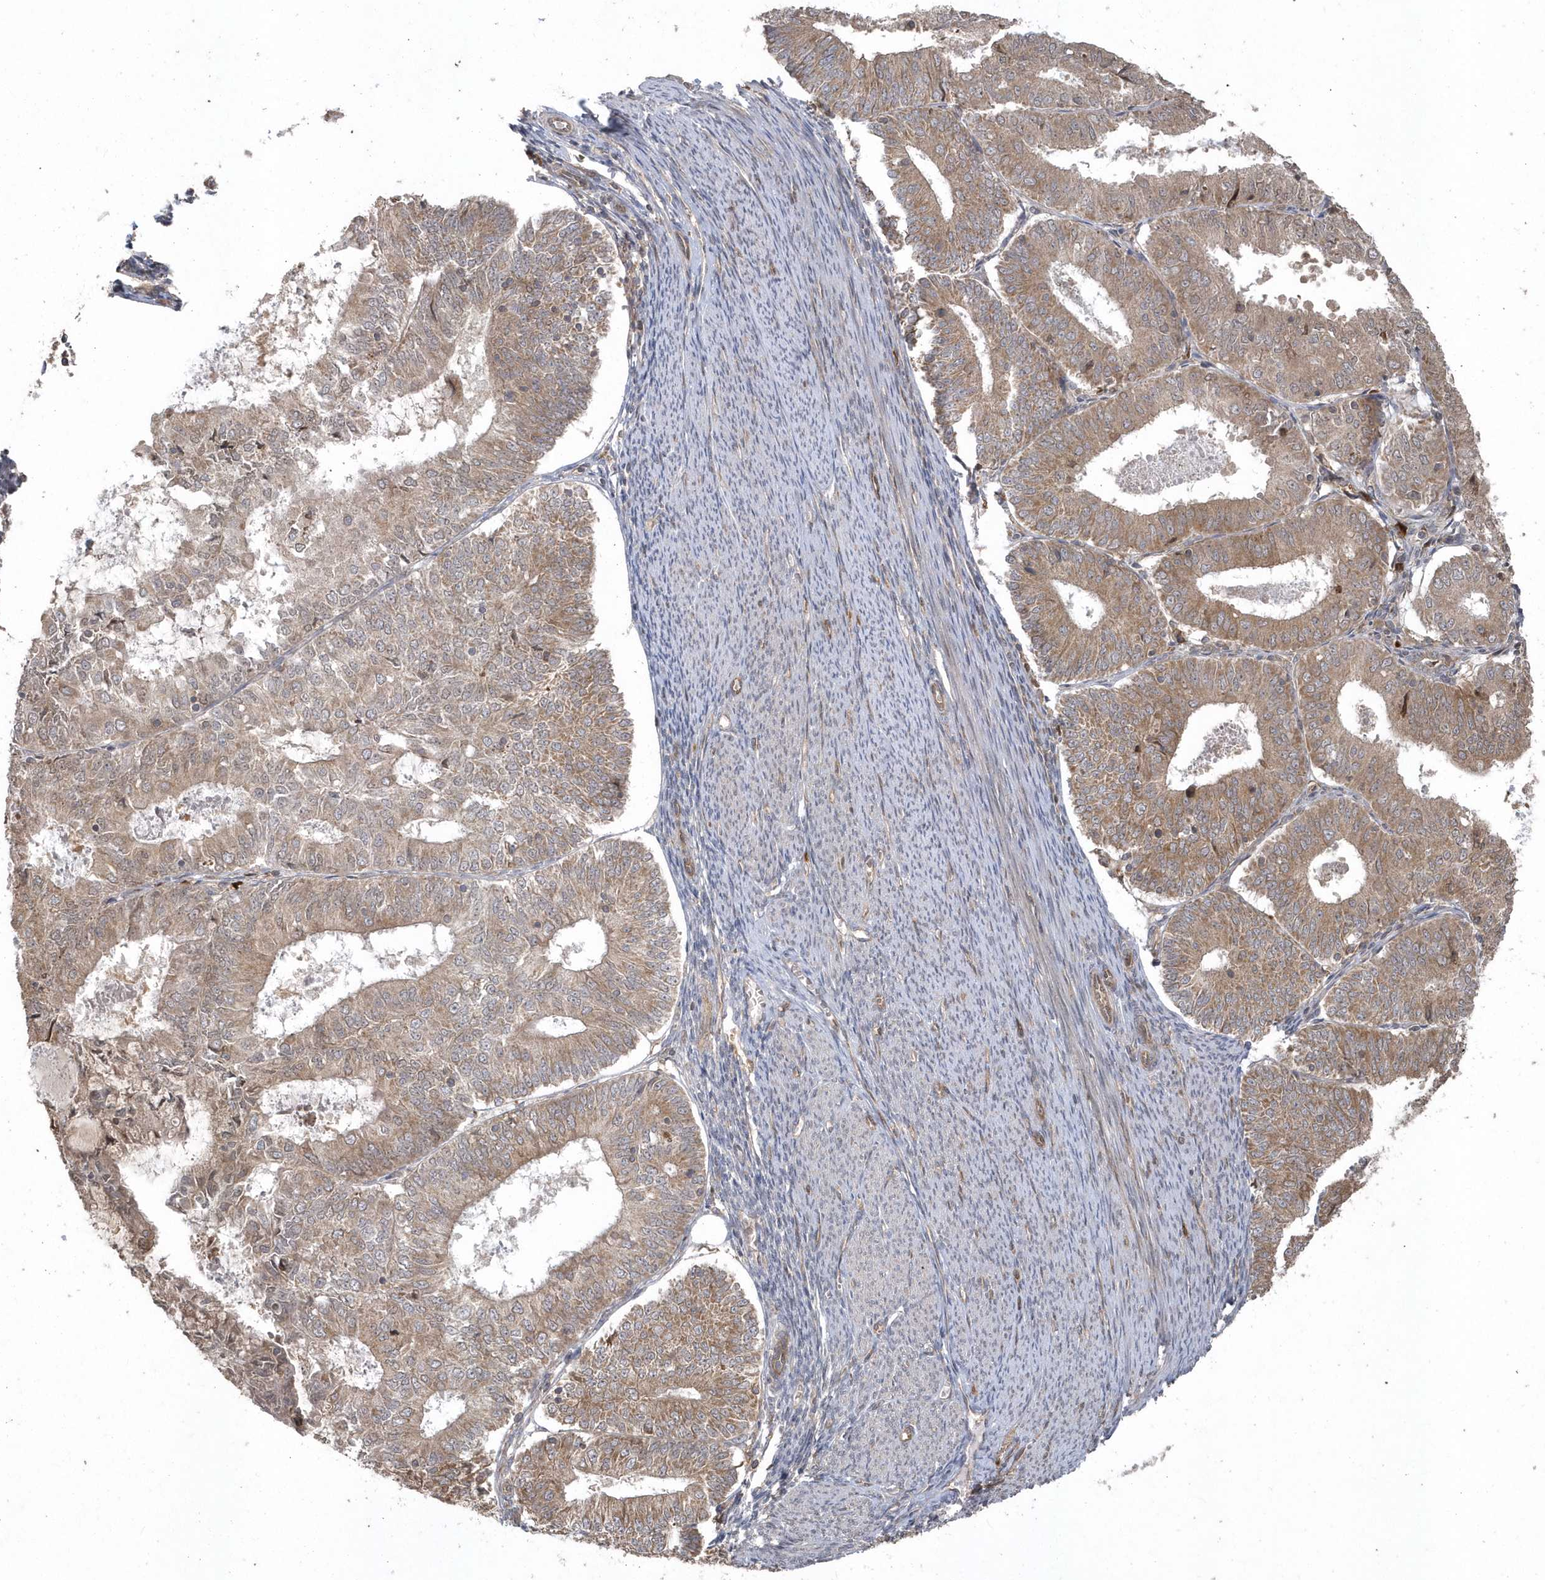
{"staining": {"intensity": "moderate", "quantity": "25%-75%", "location": "cytoplasmic/membranous"}, "tissue": "endometrial cancer", "cell_type": "Tumor cells", "image_type": "cancer", "snomed": [{"axis": "morphology", "description": "Adenocarcinoma, NOS"}, {"axis": "topography", "description": "Endometrium"}], "caption": "About 25%-75% of tumor cells in human endometrial cancer (adenocarcinoma) reveal moderate cytoplasmic/membranous protein expression as visualized by brown immunohistochemical staining.", "gene": "HERPUD1", "patient": {"sex": "female", "age": 57}}